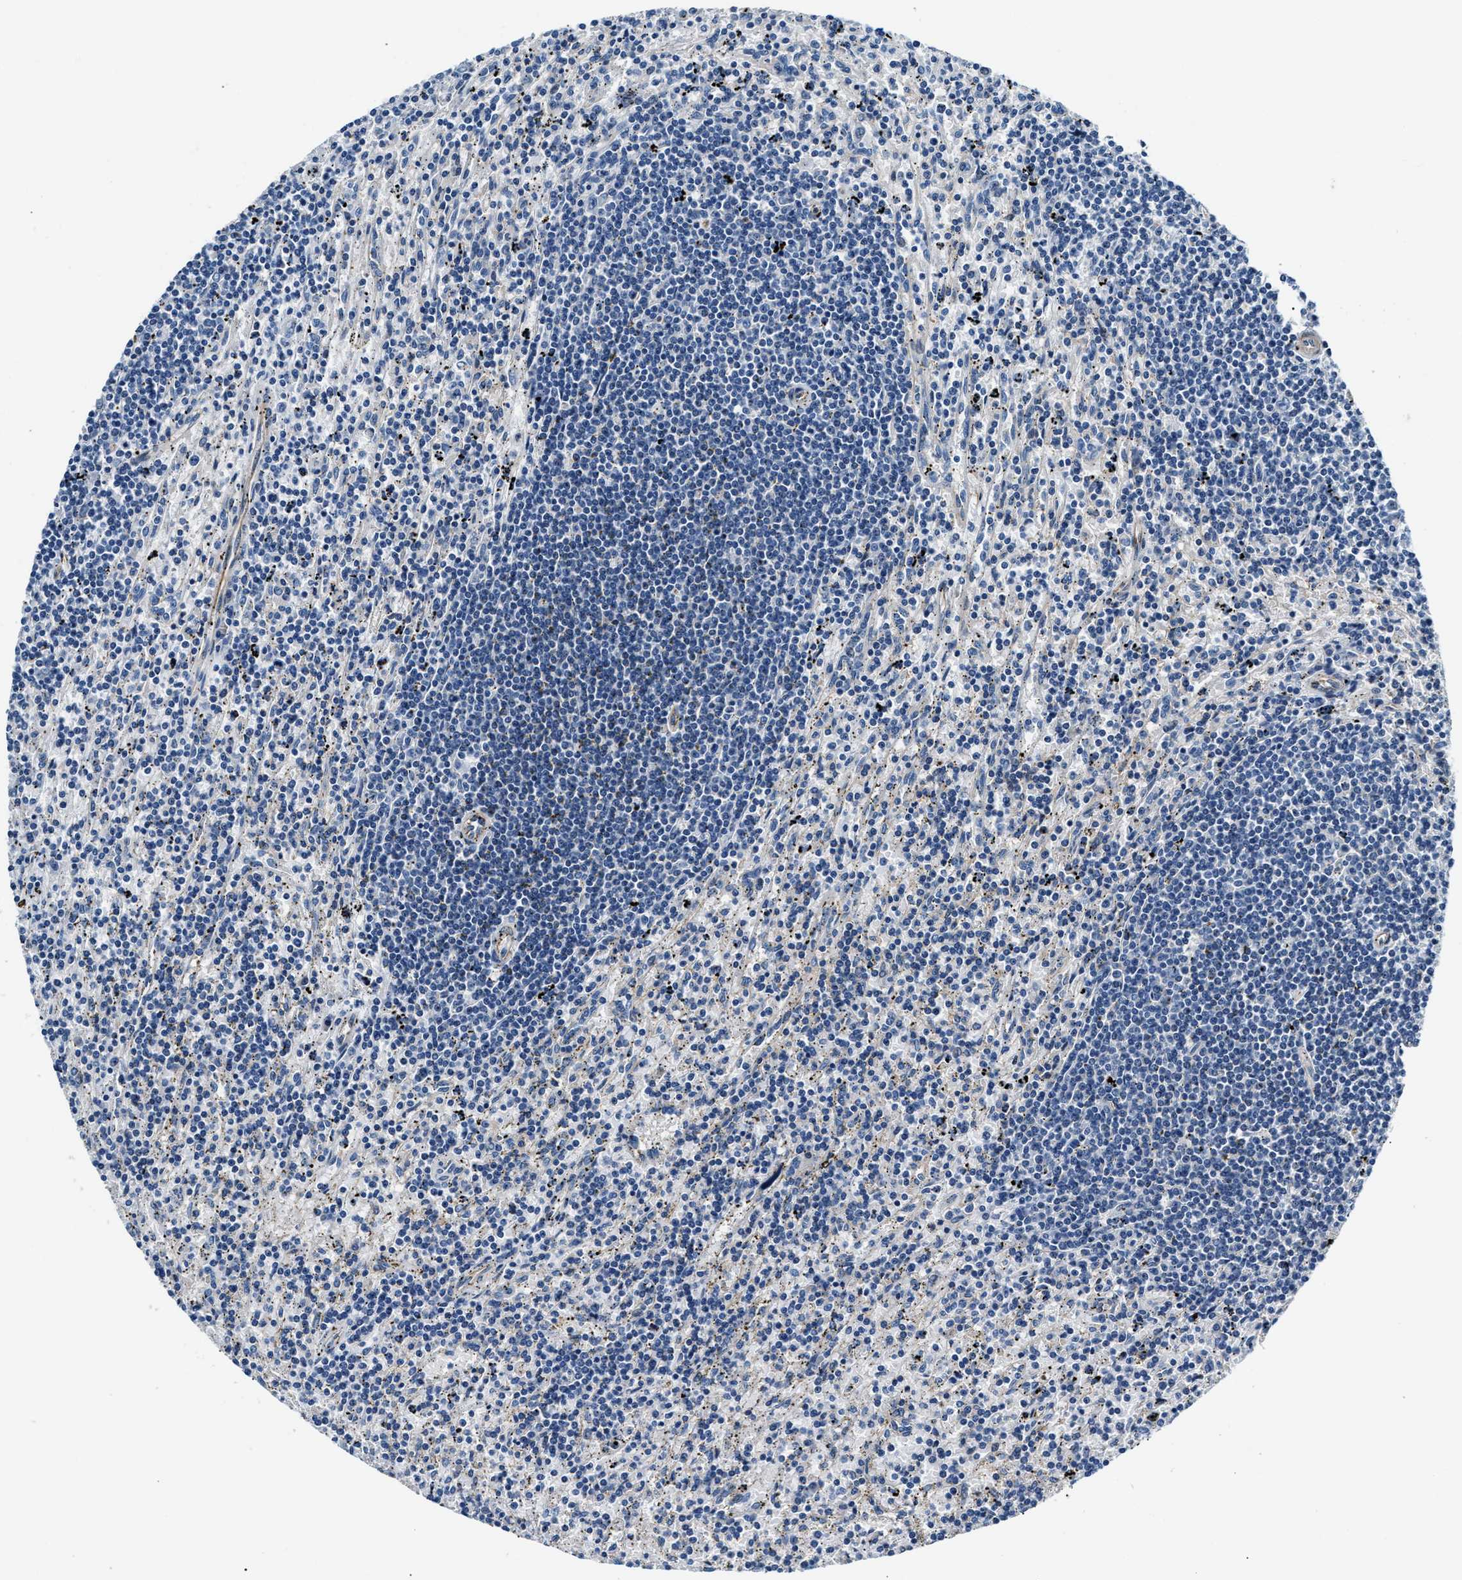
{"staining": {"intensity": "negative", "quantity": "none", "location": "none"}, "tissue": "lymphoma", "cell_type": "Tumor cells", "image_type": "cancer", "snomed": [{"axis": "morphology", "description": "Malignant lymphoma, non-Hodgkin's type, Low grade"}, {"axis": "topography", "description": "Spleen"}], "caption": "Human lymphoma stained for a protein using immunohistochemistry shows no staining in tumor cells.", "gene": "MPDZ", "patient": {"sex": "male", "age": 76}}